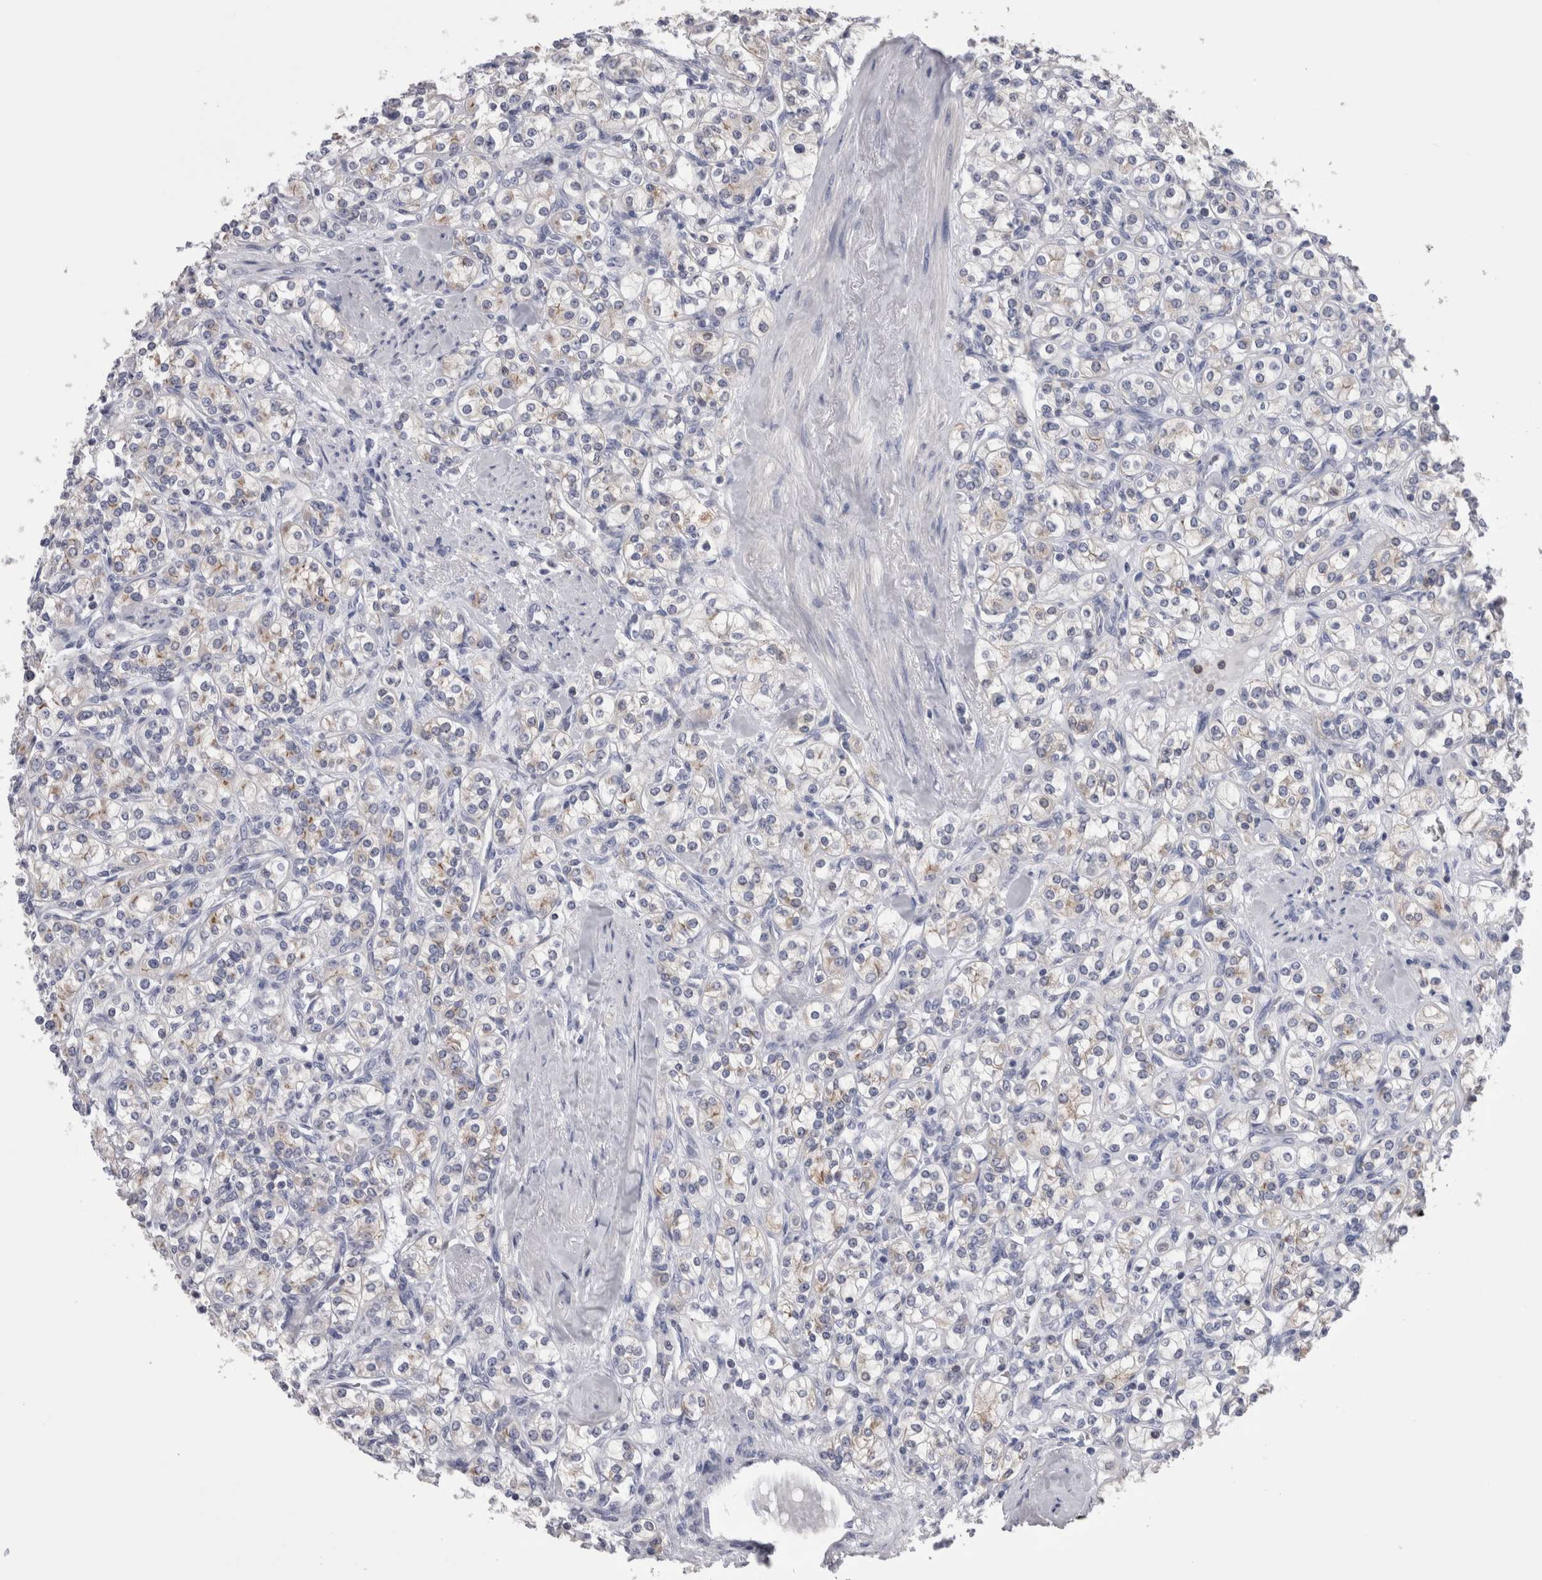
{"staining": {"intensity": "weak", "quantity": "<25%", "location": "cytoplasmic/membranous"}, "tissue": "renal cancer", "cell_type": "Tumor cells", "image_type": "cancer", "snomed": [{"axis": "morphology", "description": "Adenocarcinoma, NOS"}, {"axis": "topography", "description": "Kidney"}], "caption": "There is no significant staining in tumor cells of adenocarcinoma (renal). The staining was performed using DAB (3,3'-diaminobenzidine) to visualize the protein expression in brown, while the nuclei were stained in blue with hematoxylin (Magnification: 20x).", "gene": "DCTN6", "patient": {"sex": "male", "age": 77}}